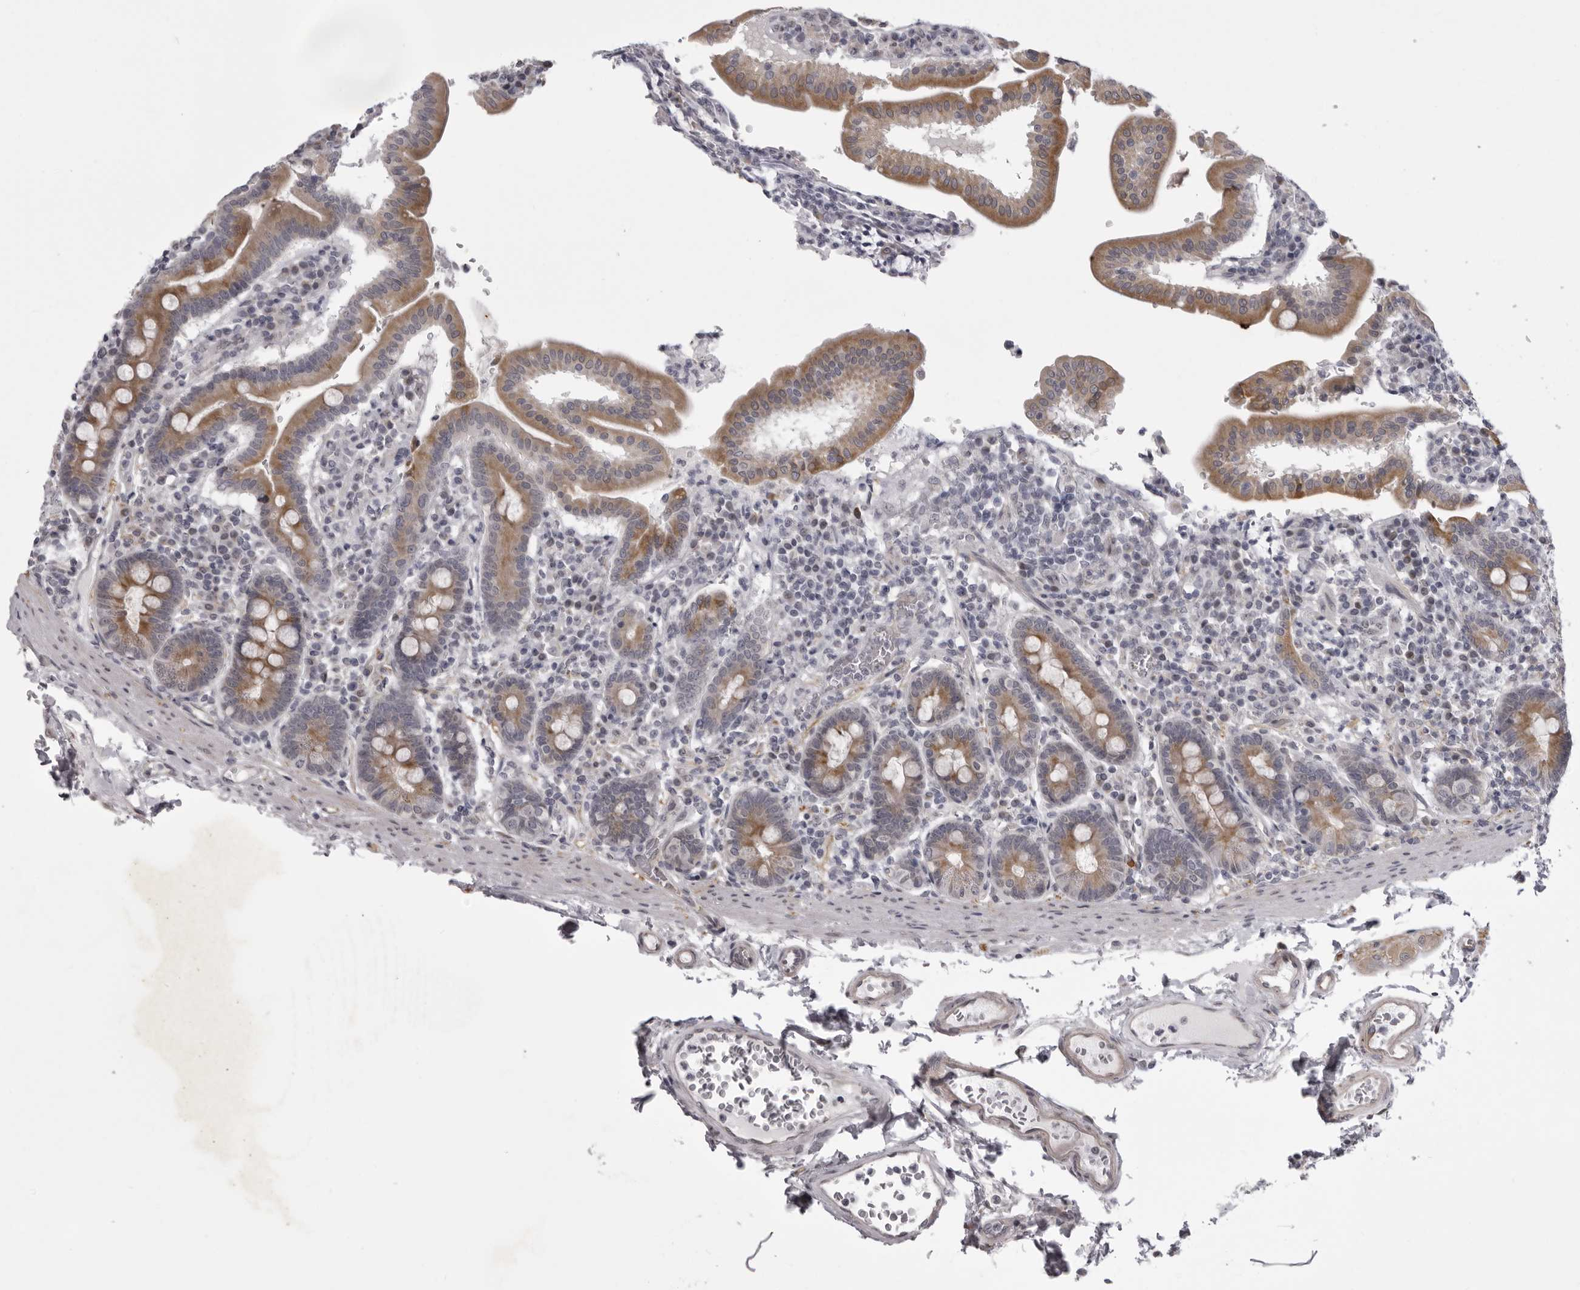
{"staining": {"intensity": "moderate", "quantity": "25%-75%", "location": "cytoplasmic/membranous"}, "tissue": "duodenum", "cell_type": "Glandular cells", "image_type": "normal", "snomed": [{"axis": "morphology", "description": "Normal tissue, NOS"}, {"axis": "morphology", "description": "Adenocarcinoma, NOS"}, {"axis": "topography", "description": "Pancreas"}, {"axis": "topography", "description": "Duodenum"}], "caption": "Immunohistochemical staining of unremarkable human duodenum reveals moderate cytoplasmic/membranous protein positivity in about 25%-75% of glandular cells.", "gene": "EPHA10", "patient": {"sex": "male", "age": 50}}